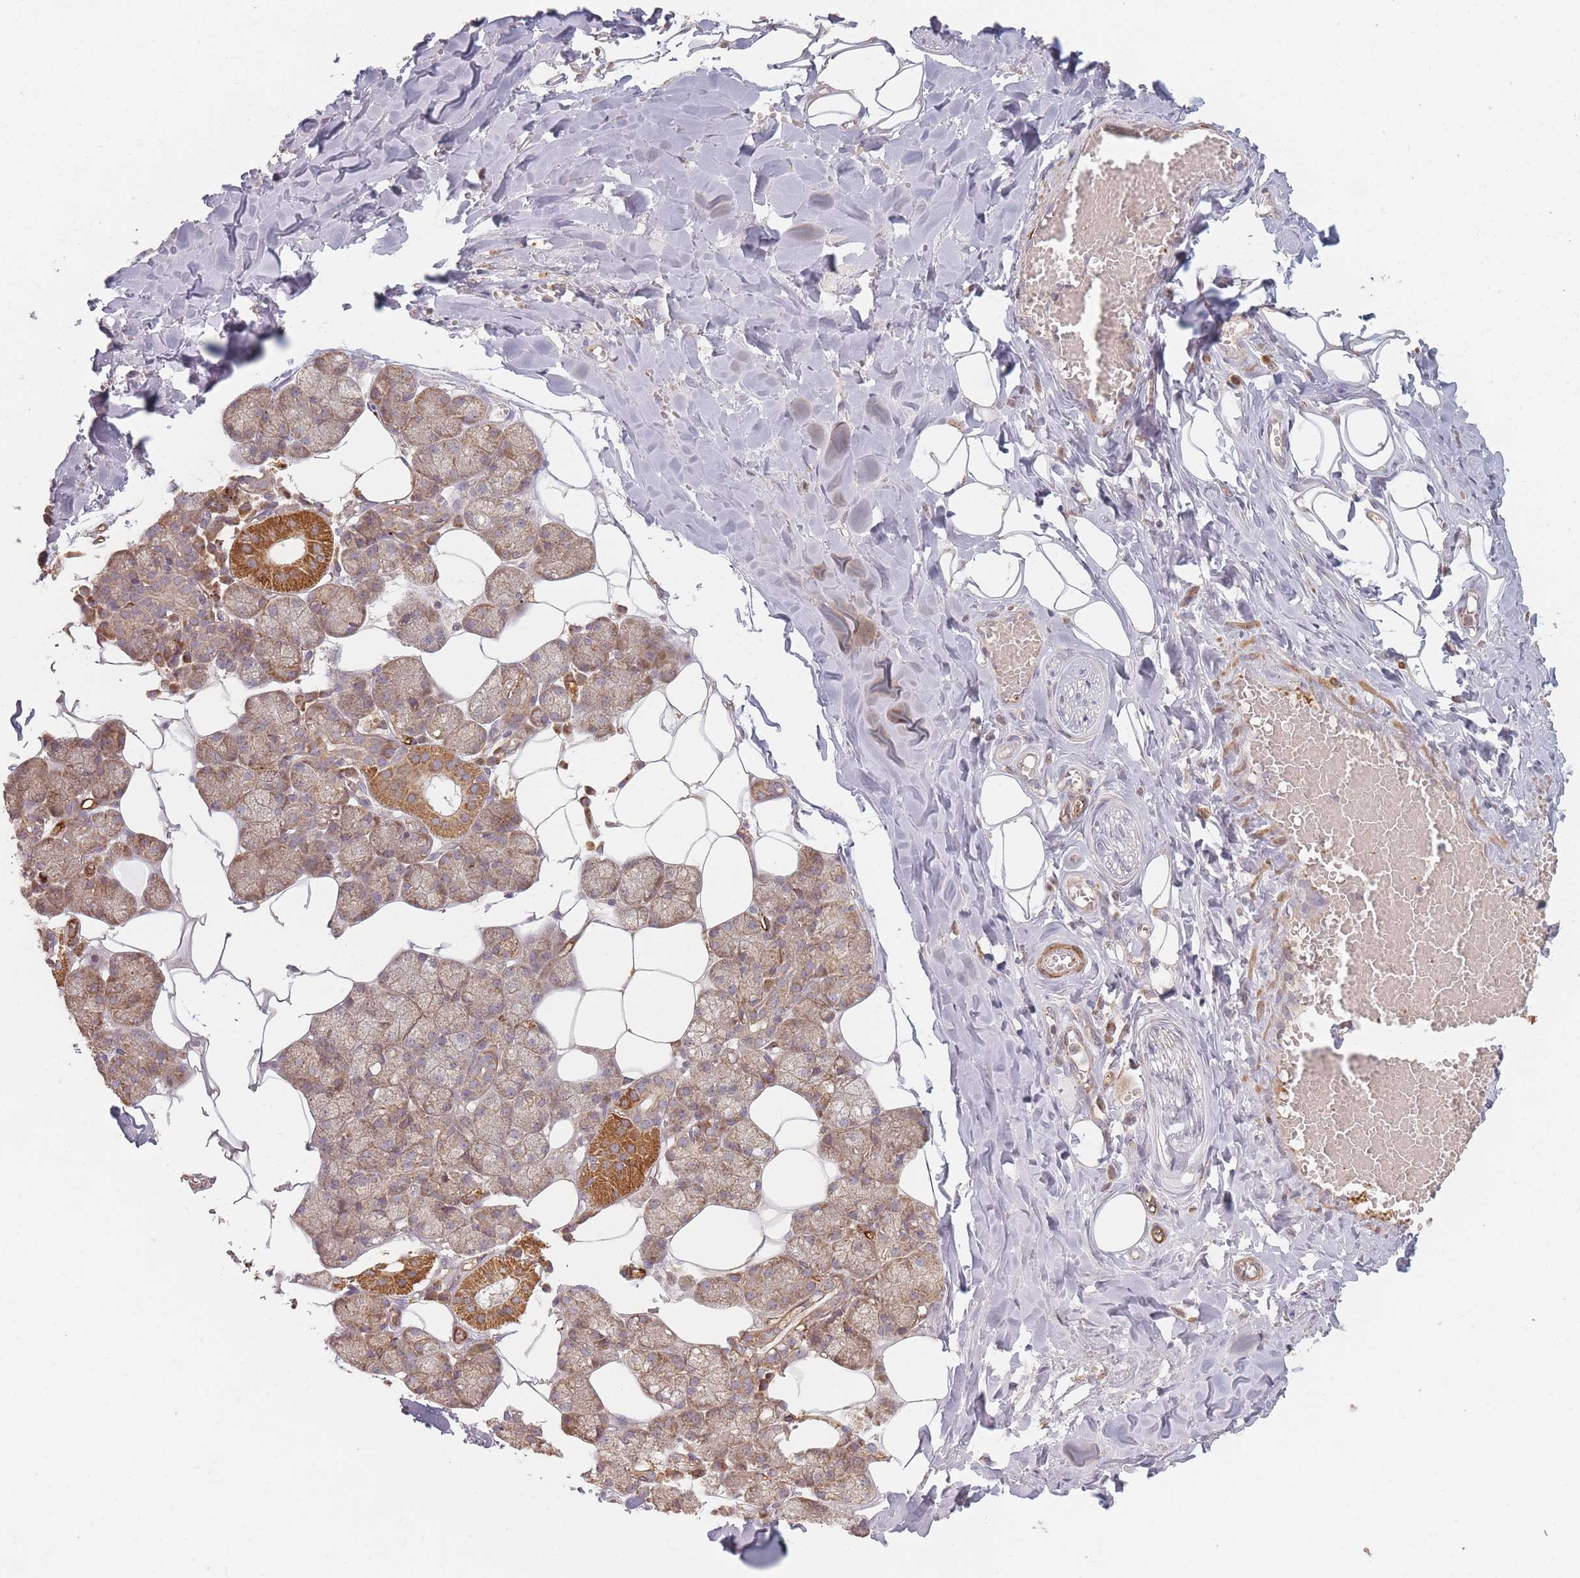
{"staining": {"intensity": "moderate", "quantity": "25%-75%", "location": "cytoplasmic/membranous"}, "tissue": "salivary gland", "cell_type": "Glandular cells", "image_type": "normal", "snomed": [{"axis": "morphology", "description": "Normal tissue, NOS"}, {"axis": "topography", "description": "Salivary gland"}], "caption": "This micrograph shows immunohistochemistry staining of benign human salivary gland, with medium moderate cytoplasmic/membranous positivity in about 25%-75% of glandular cells.", "gene": "MRPS6", "patient": {"sex": "male", "age": 62}}